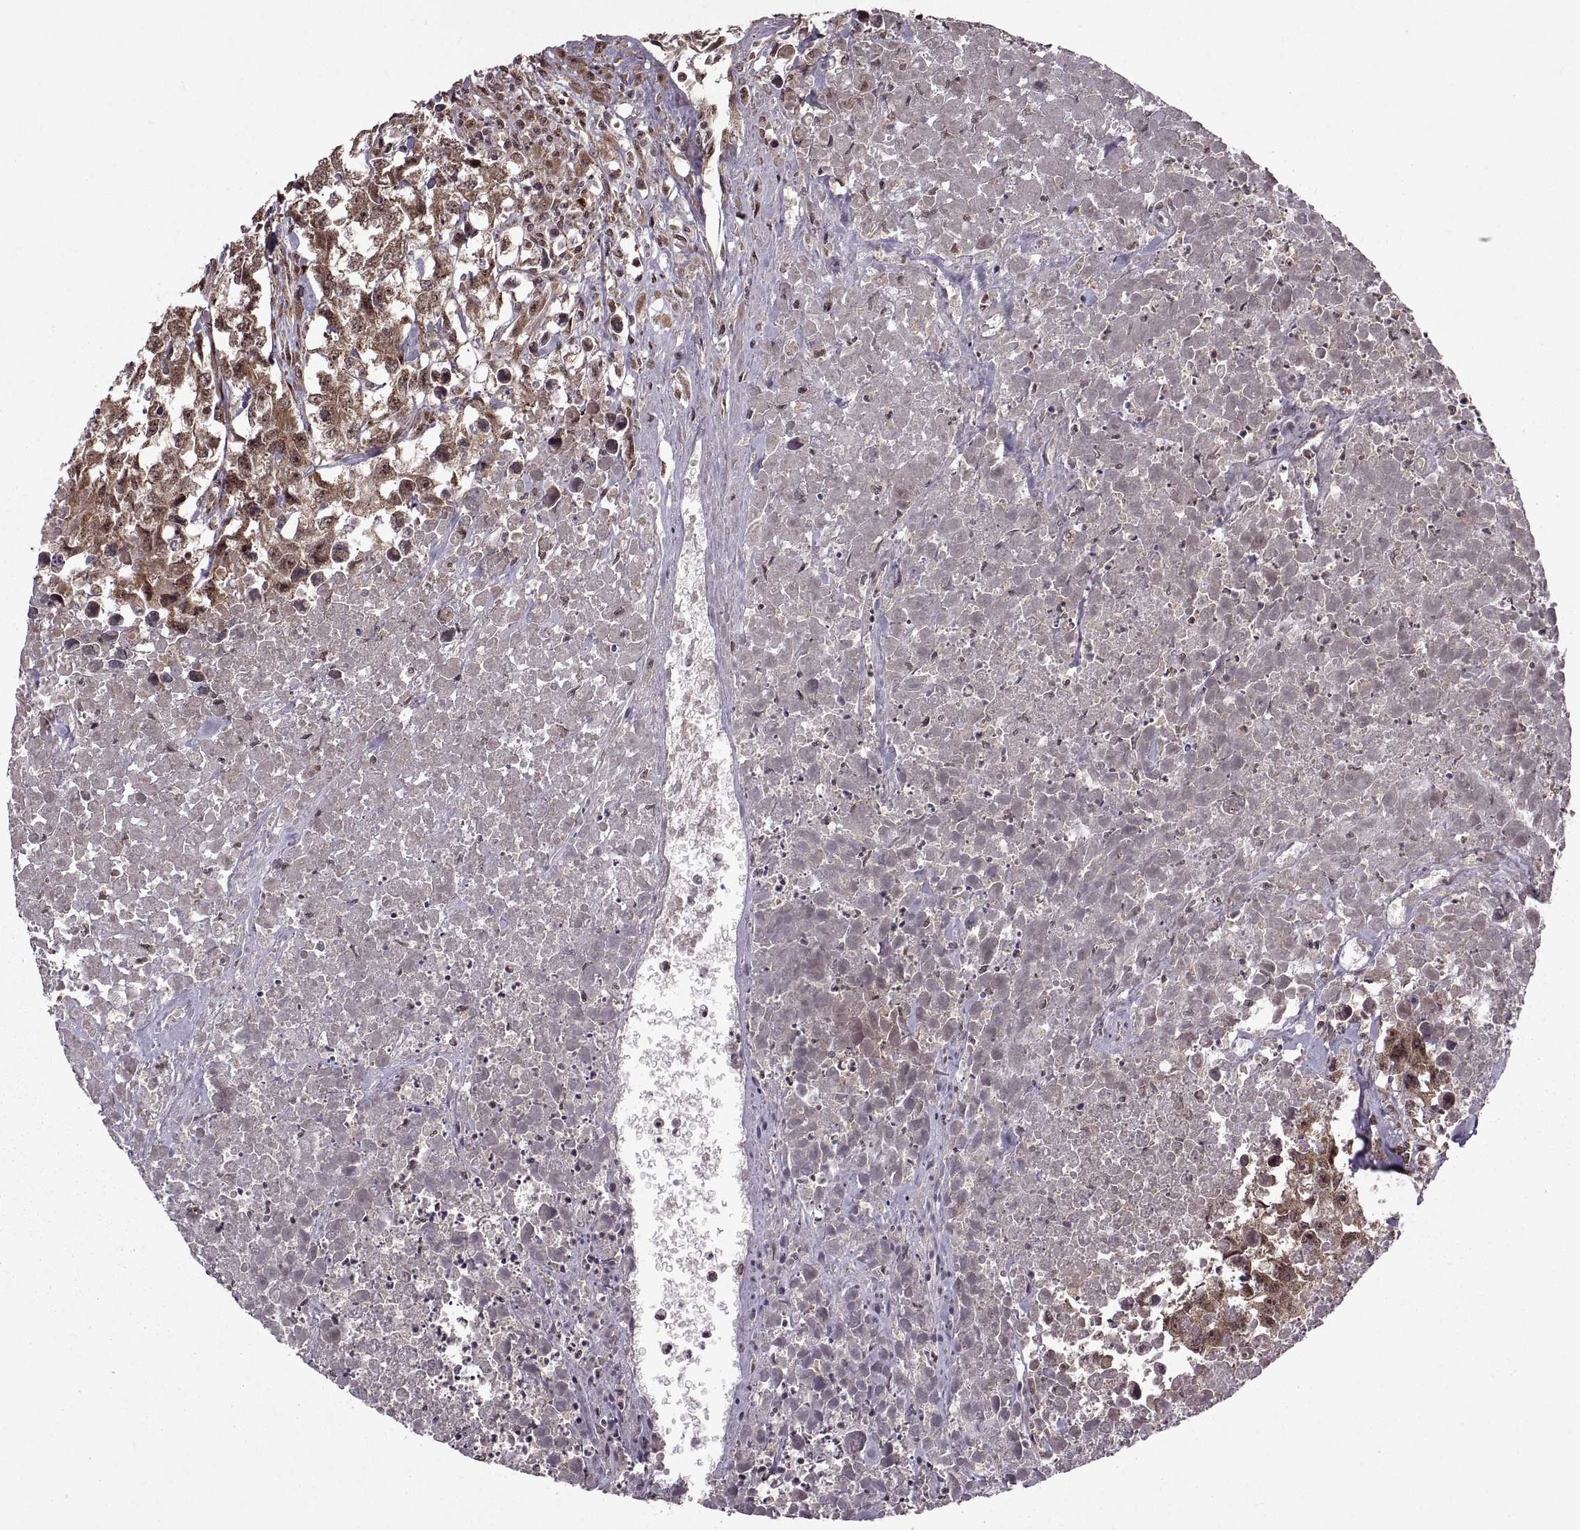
{"staining": {"intensity": "moderate", "quantity": ">75%", "location": "cytoplasmic/membranous,nuclear"}, "tissue": "testis cancer", "cell_type": "Tumor cells", "image_type": "cancer", "snomed": [{"axis": "morphology", "description": "Carcinoma, Embryonal, NOS"}, {"axis": "morphology", "description": "Teratoma, malignant, NOS"}, {"axis": "topography", "description": "Testis"}], "caption": "Brown immunohistochemical staining in embryonal carcinoma (testis) shows moderate cytoplasmic/membranous and nuclear expression in about >75% of tumor cells.", "gene": "PTOV1", "patient": {"sex": "male", "age": 44}}